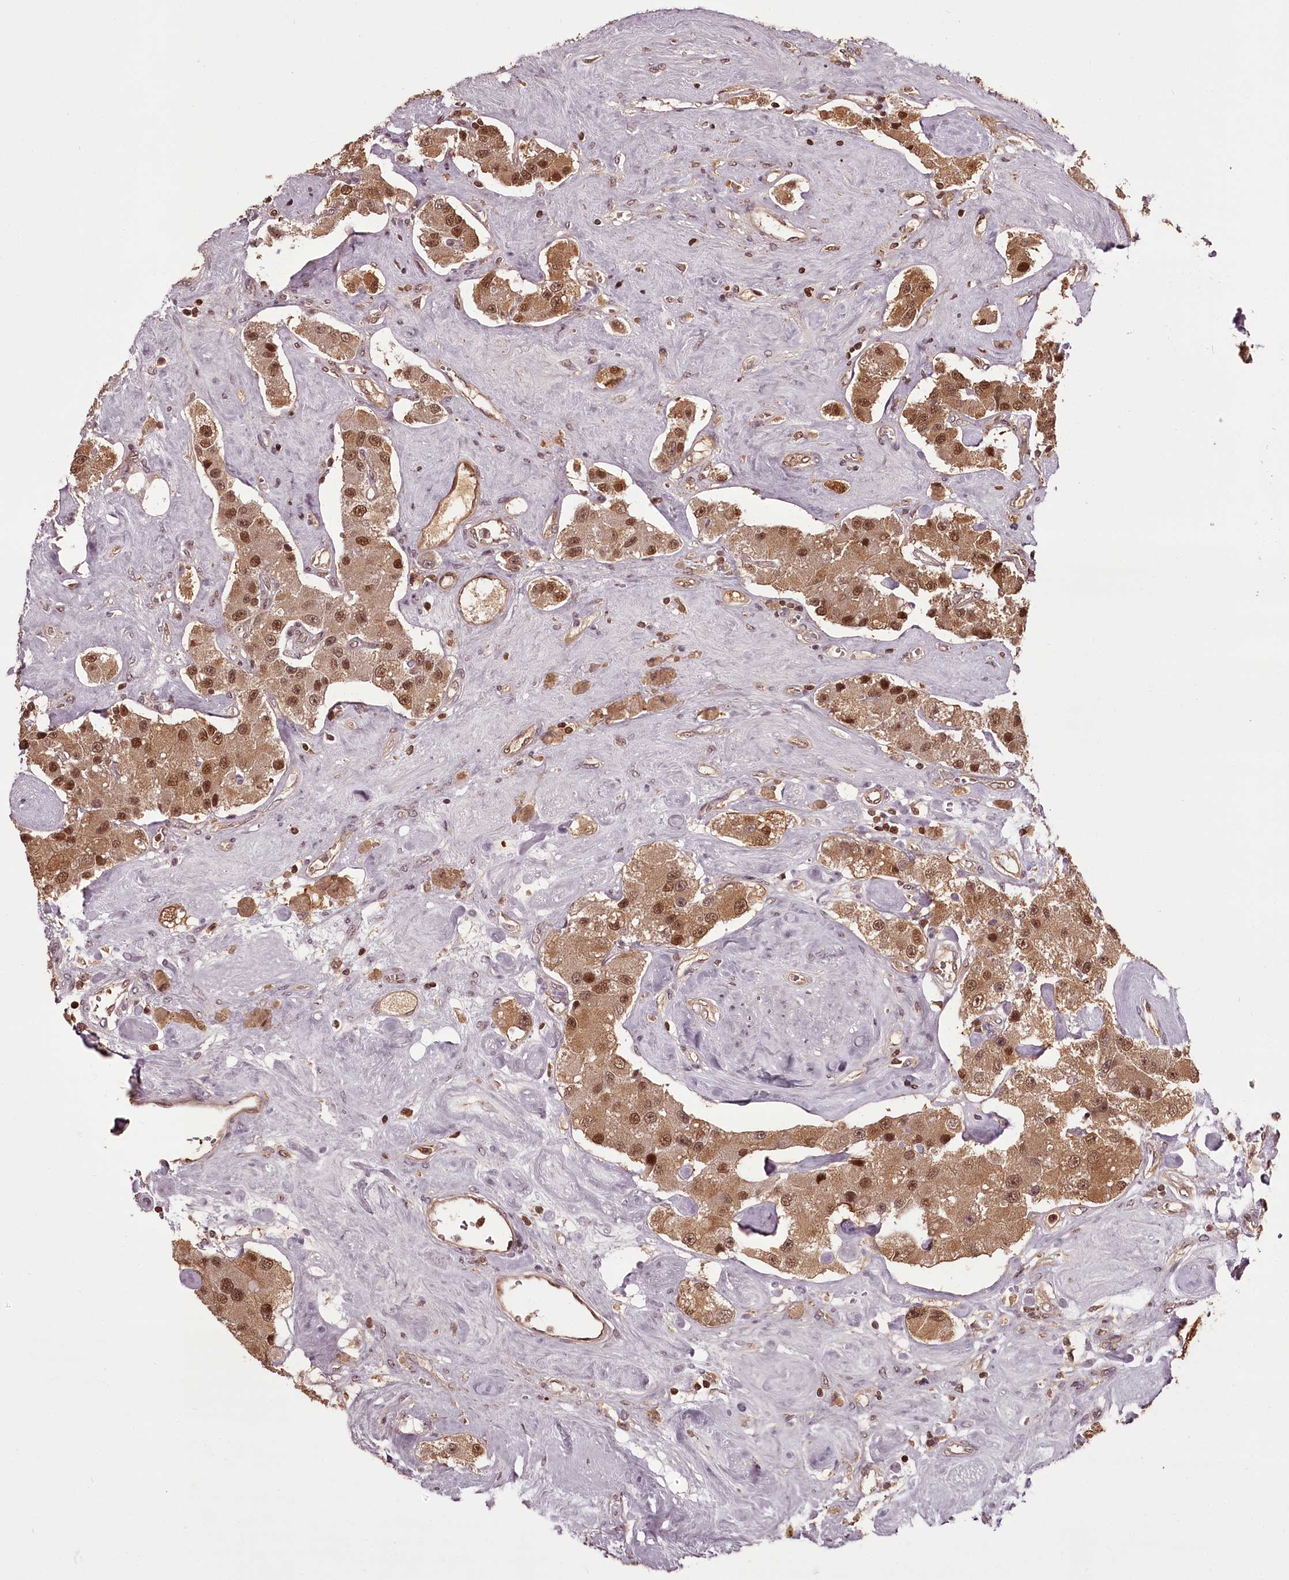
{"staining": {"intensity": "moderate", "quantity": ">75%", "location": "cytoplasmic/membranous,nuclear"}, "tissue": "carcinoid", "cell_type": "Tumor cells", "image_type": "cancer", "snomed": [{"axis": "morphology", "description": "Carcinoid, malignant, NOS"}, {"axis": "topography", "description": "Pancreas"}], "caption": "IHC of human carcinoid (malignant) exhibits medium levels of moderate cytoplasmic/membranous and nuclear positivity in approximately >75% of tumor cells.", "gene": "NPRL2", "patient": {"sex": "male", "age": 41}}